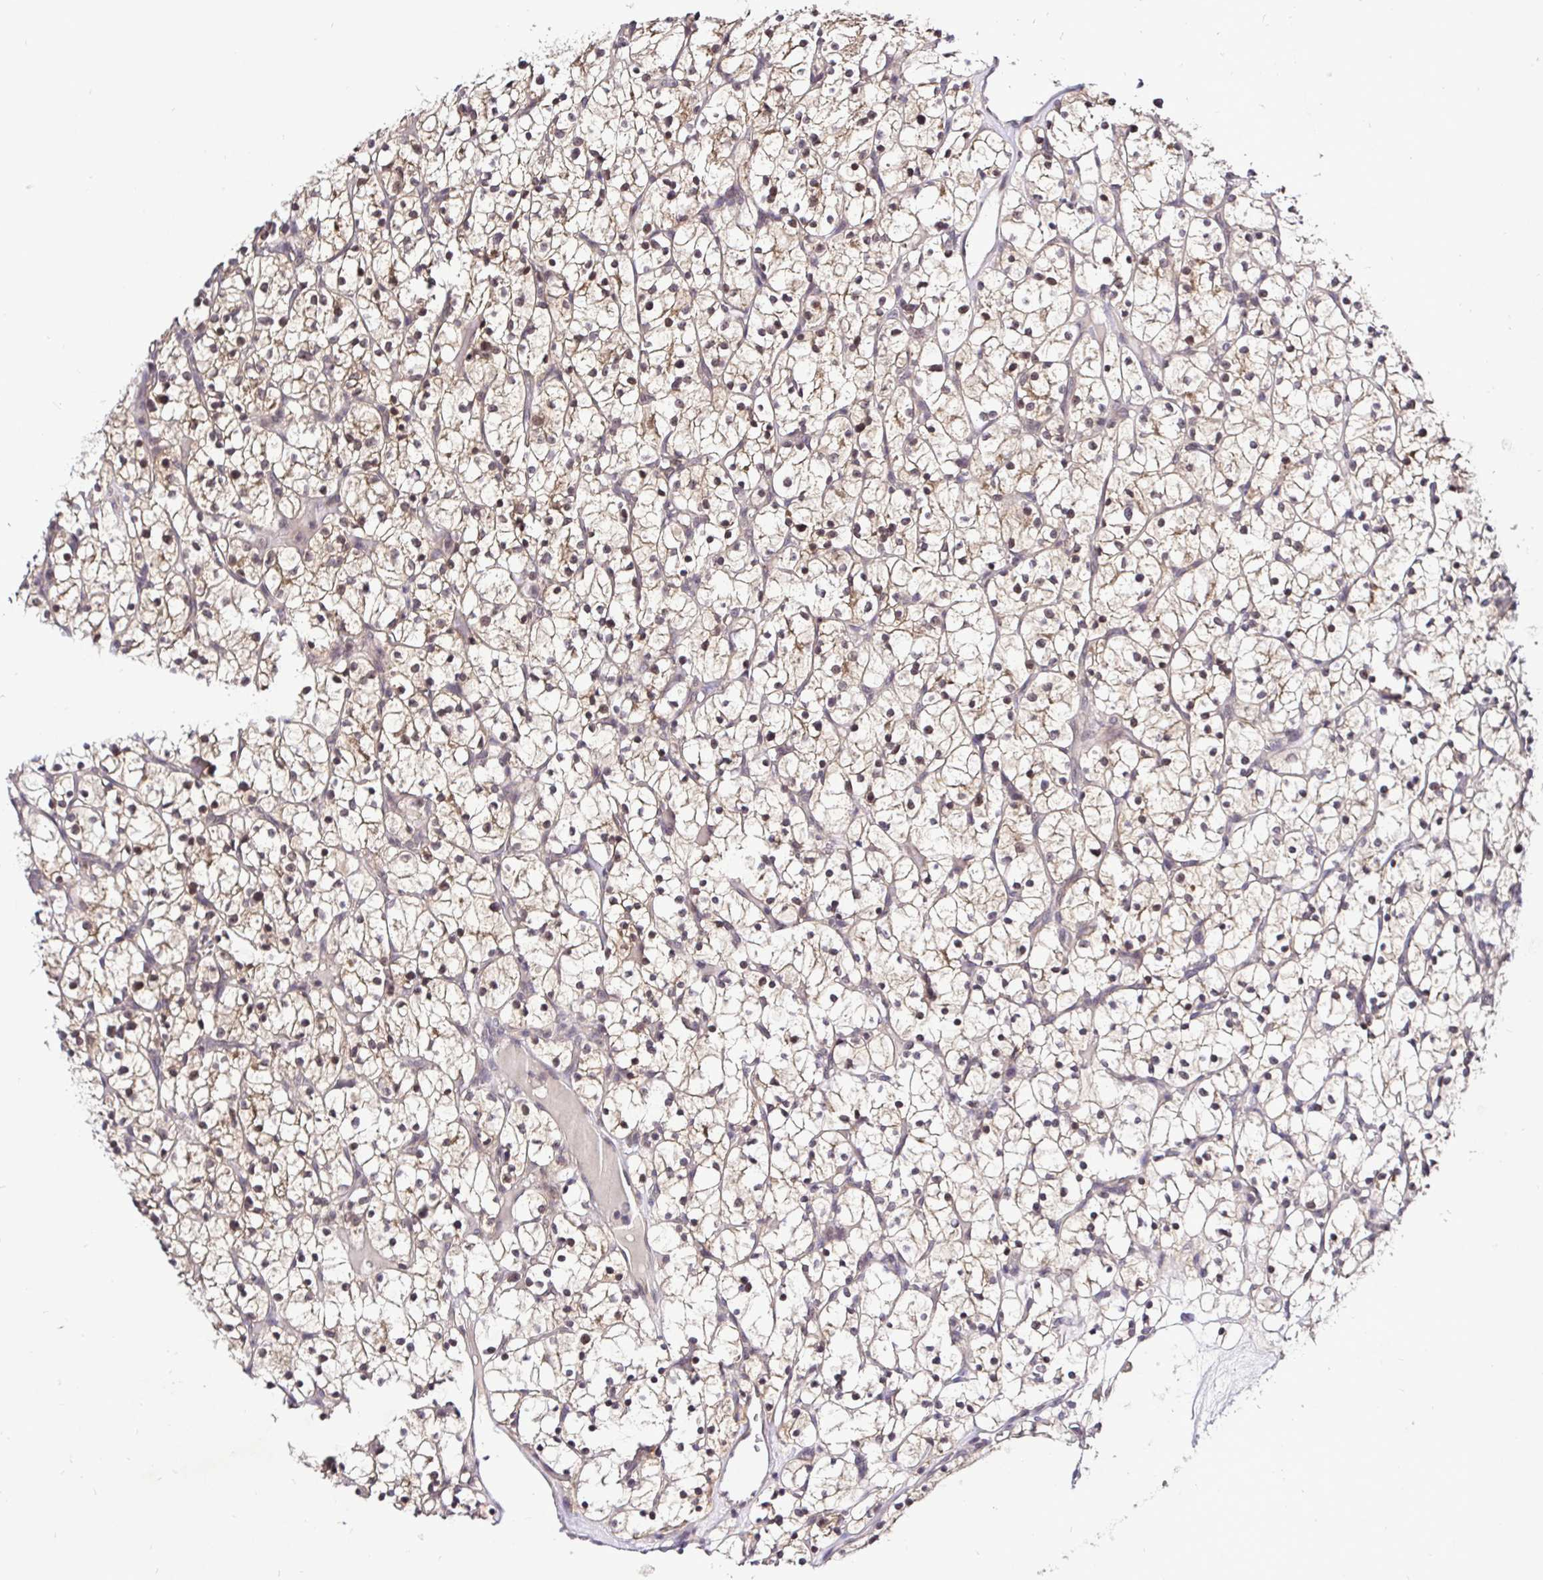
{"staining": {"intensity": "moderate", "quantity": "25%-75%", "location": "cytoplasmic/membranous,nuclear"}, "tissue": "renal cancer", "cell_type": "Tumor cells", "image_type": "cancer", "snomed": [{"axis": "morphology", "description": "Adenocarcinoma, NOS"}, {"axis": "topography", "description": "Kidney"}], "caption": "This histopathology image shows renal adenocarcinoma stained with IHC to label a protein in brown. The cytoplasmic/membranous and nuclear of tumor cells show moderate positivity for the protein. Nuclei are counter-stained blue.", "gene": "UBE2M", "patient": {"sex": "female", "age": 64}}